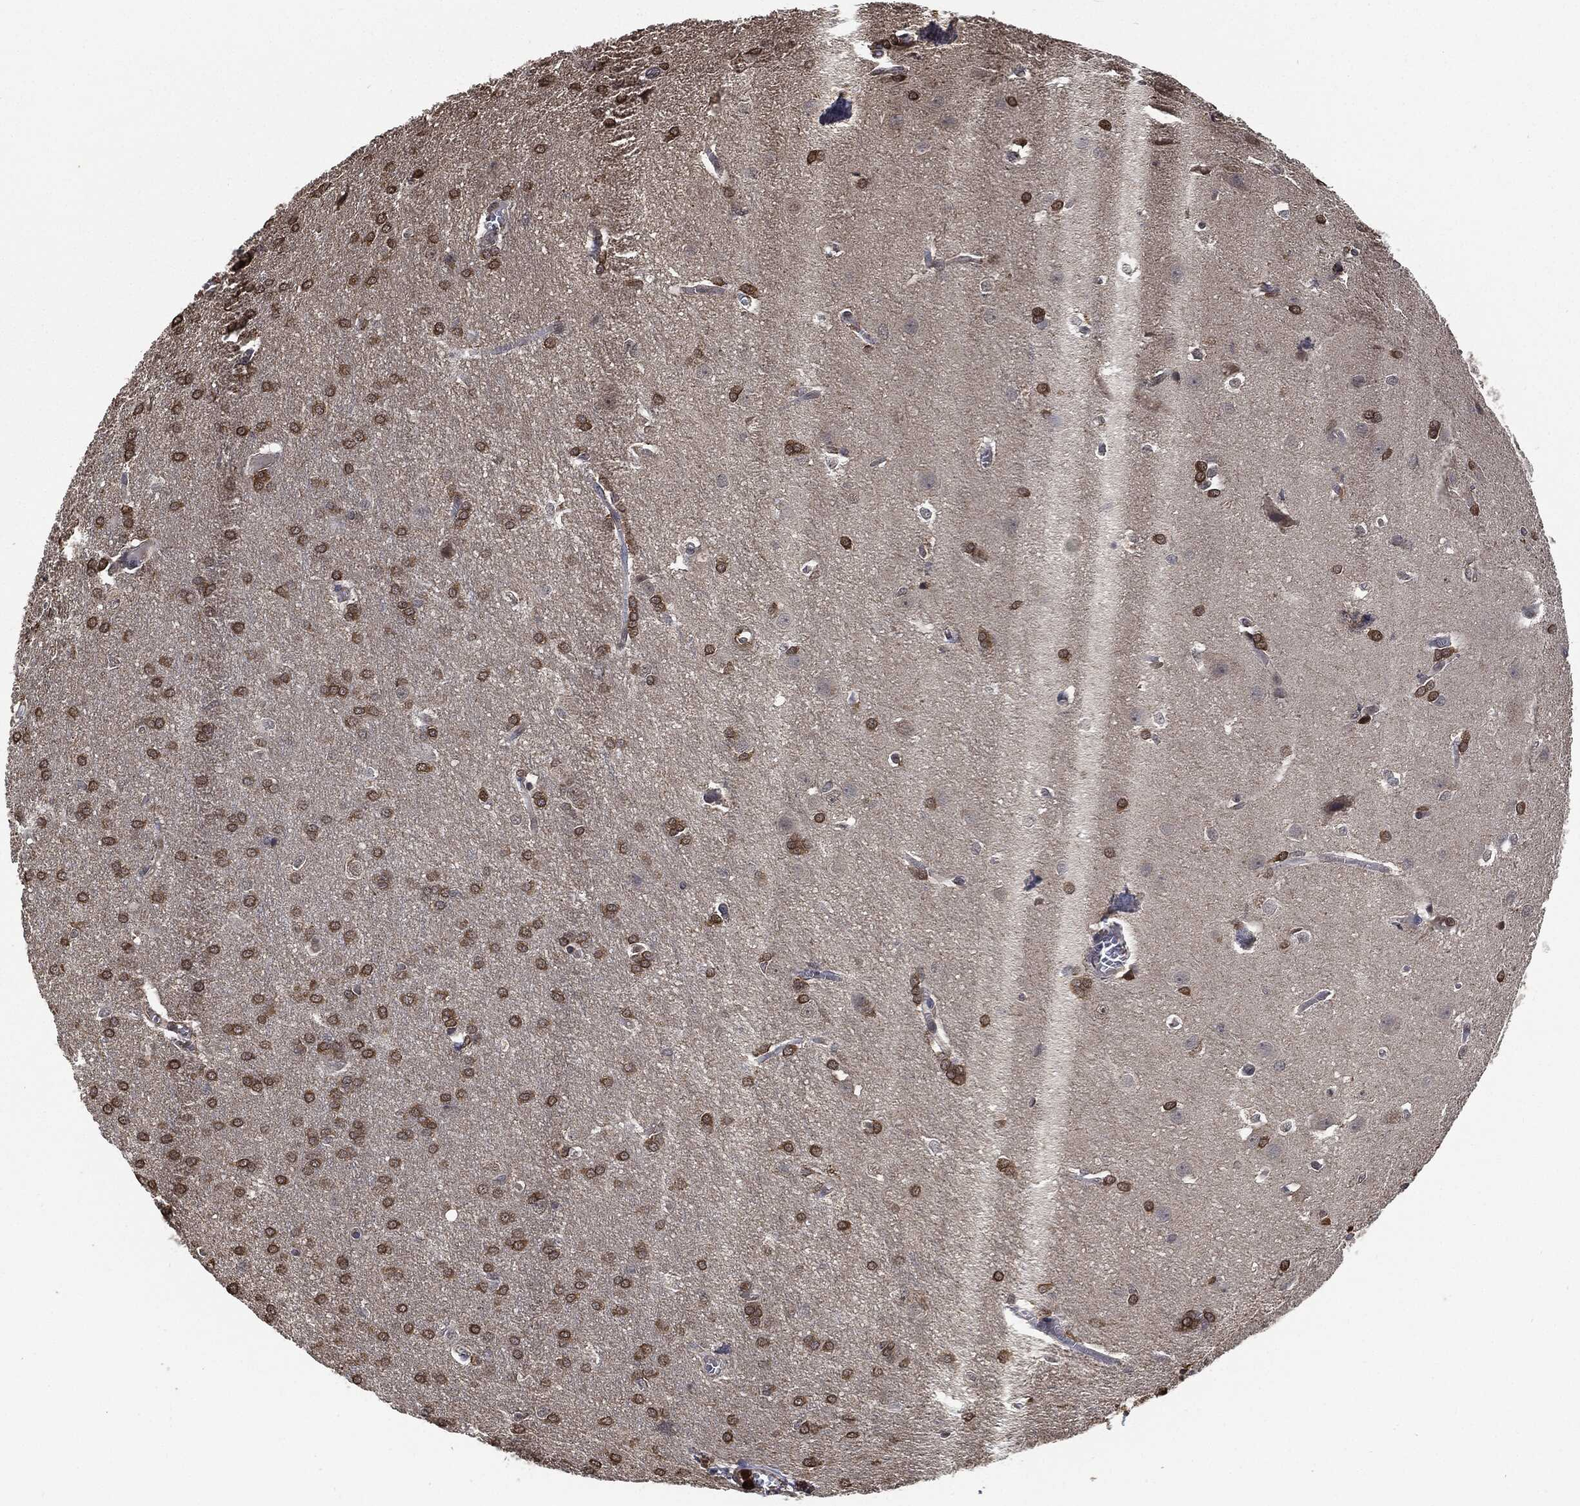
{"staining": {"intensity": "moderate", "quantity": "25%-75%", "location": "cytoplasmic/membranous,nuclear"}, "tissue": "glioma", "cell_type": "Tumor cells", "image_type": "cancer", "snomed": [{"axis": "morphology", "description": "Glioma, malignant, Low grade"}, {"axis": "topography", "description": "Brain"}], "caption": "An immunohistochemistry photomicrograph of neoplastic tissue is shown. Protein staining in brown labels moderate cytoplasmic/membranous and nuclear positivity in glioma within tumor cells.", "gene": "S100A9", "patient": {"sex": "female", "age": 32}}